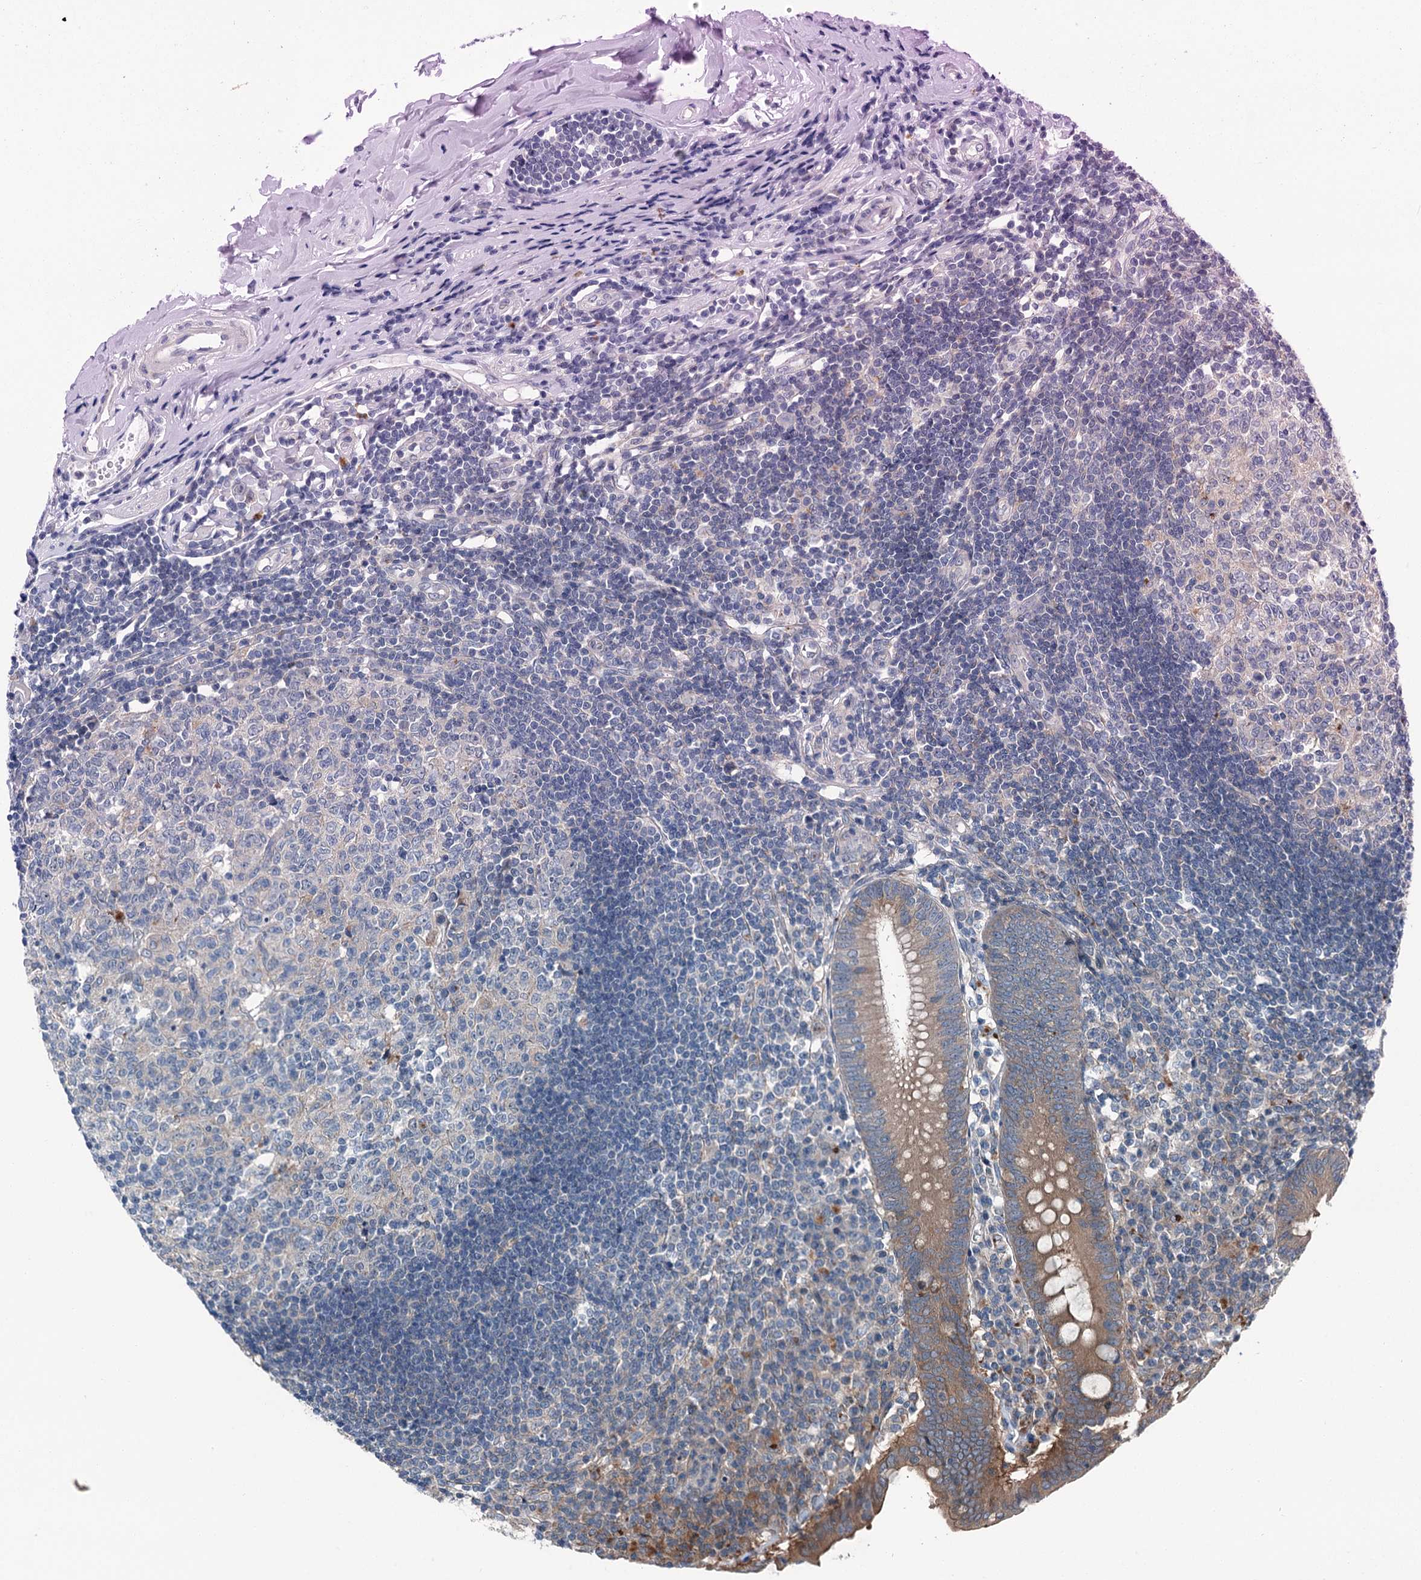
{"staining": {"intensity": "moderate", "quantity": ">75%", "location": "cytoplasmic/membranous"}, "tissue": "appendix", "cell_type": "Glandular cells", "image_type": "normal", "snomed": [{"axis": "morphology", "description": "Normal tissue, NOS"}, {"axis": "topography", "description": "Appendix"}], "caption": "Appendix stained with DAB (3,3'-diaminobenzidine) IHC exhibits medium levels of moderate cytoplasmic/membranous positivity in approximately >75% of glandular cells.", "gene": "POLR1D", "patient": {"sex": "female", "age": 54}}